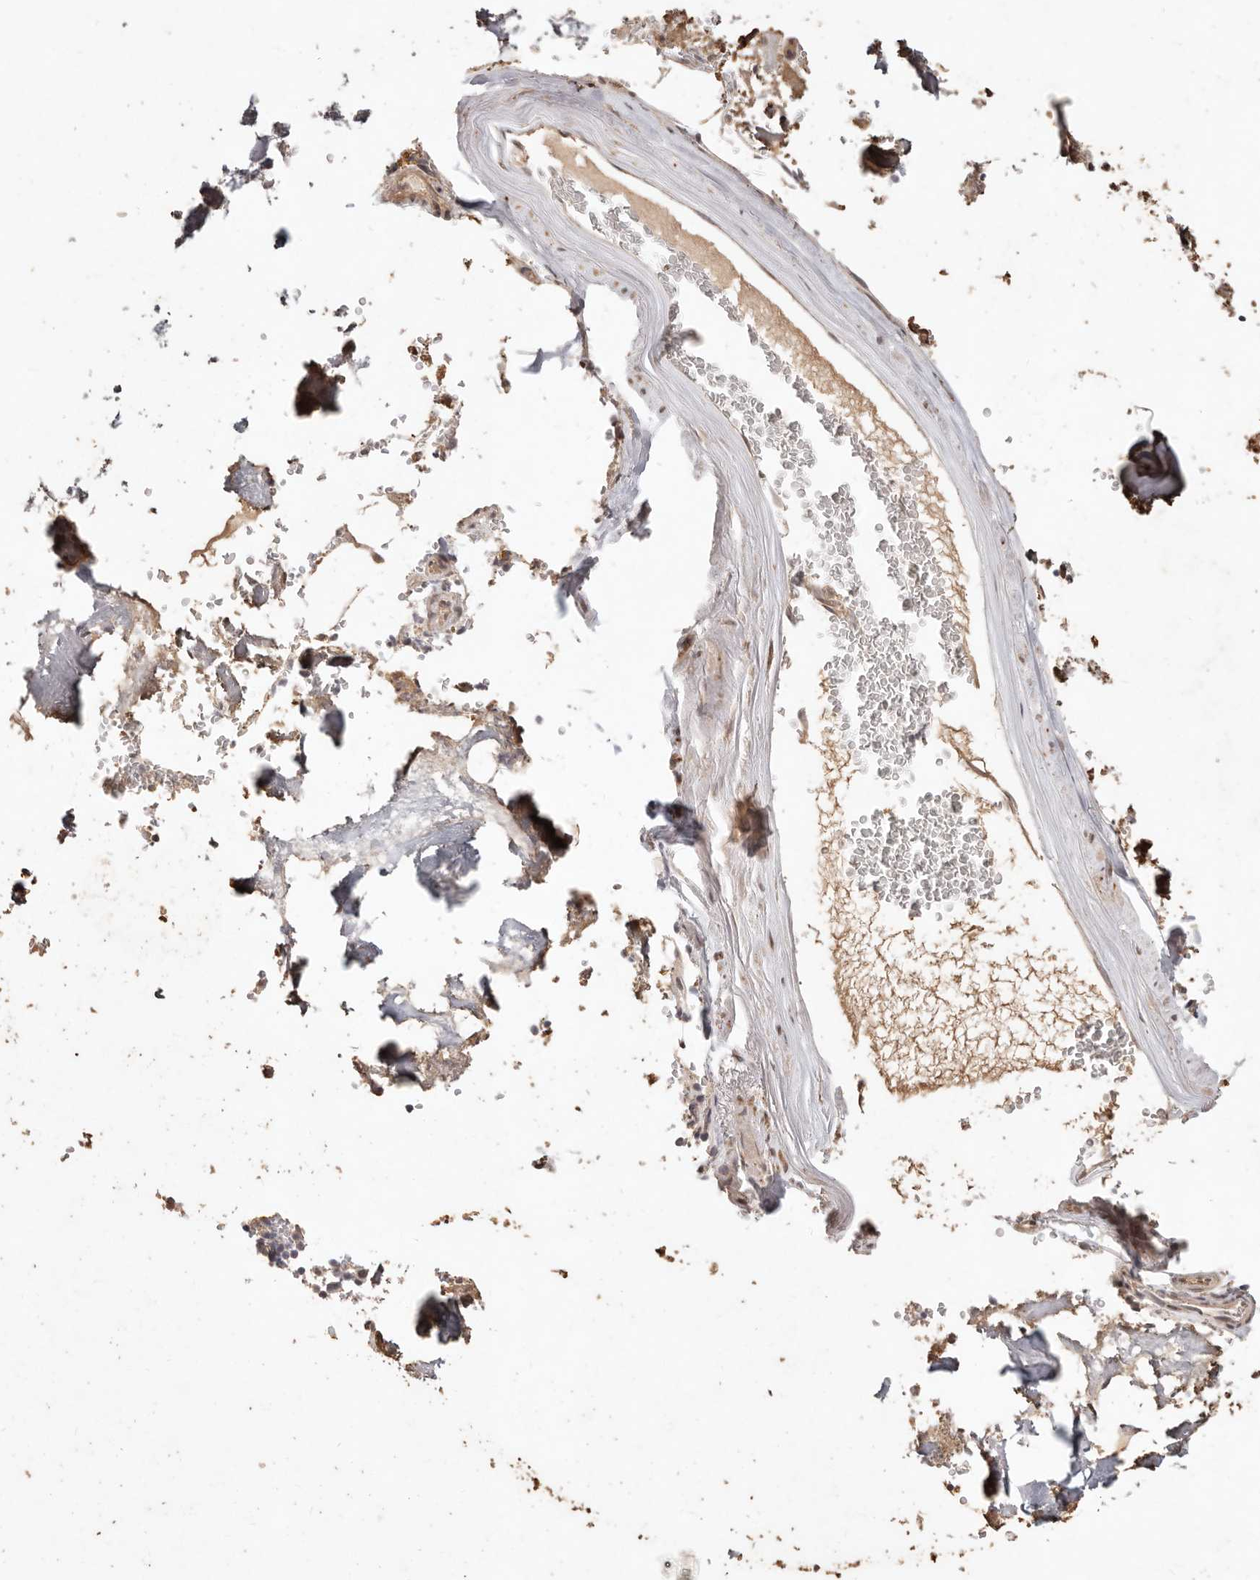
{"staining": {"intensity": "moderate", "quantity": "25%-75%", "location": "cytoplasmic/membranous,nuclear"}, "tissue": "bone marrow", "cell_type": "Hematopoietic cells", "image_type": "normal", "snomed": [{"axis": "morphology", "description": "Normal tissue, NOS"}, {"axis": "topography", "description": "Bone marrow"}], "caption": "Moderate cytoplasmic/membranous,nuclear protein positivity is appreciated in about 25%-75% of hematopoietic cells in bone marrow. (DAB (3,3'-diaminobenzidine) IHC, brown staining for protein, blue staining for nuclei).", "gene": "KIF9", "patient": {"sex": "male", "age": 70}}